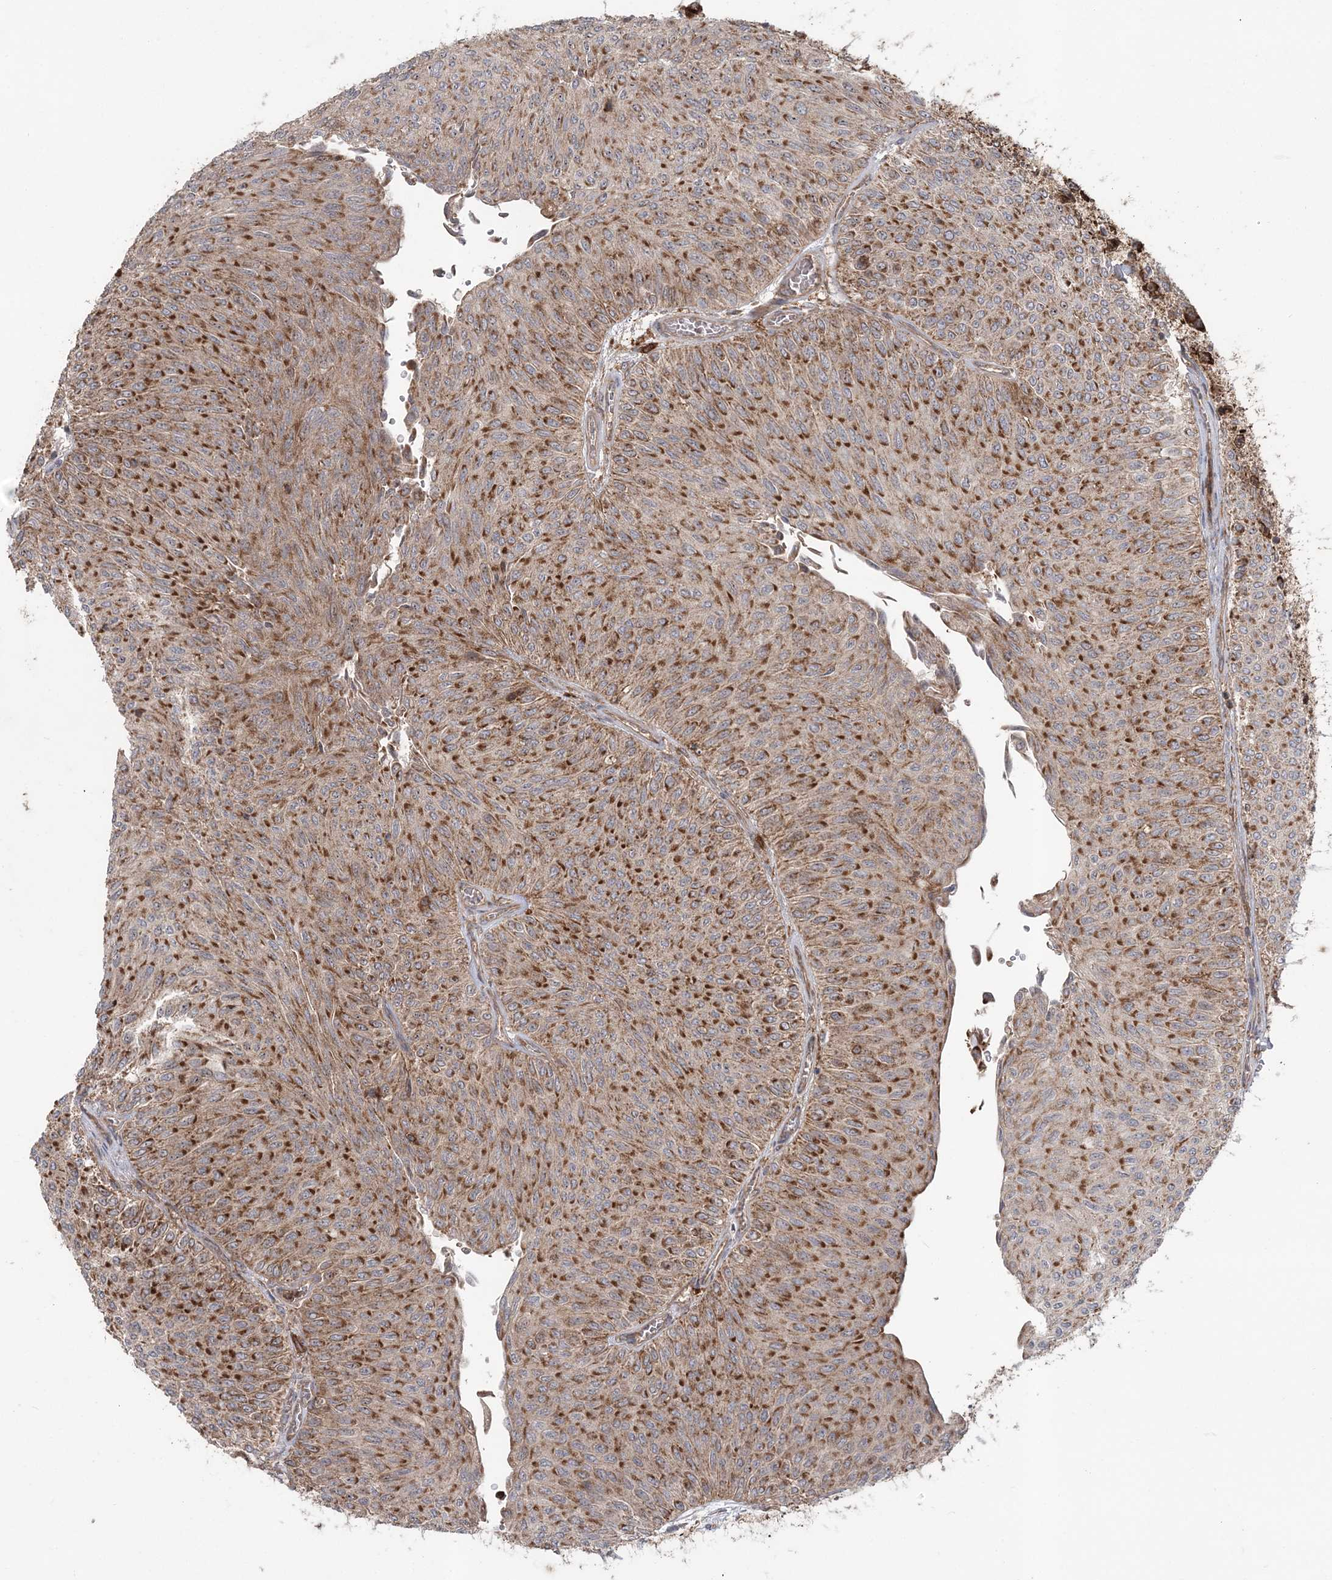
{"staining": {"intensity": "strong", "quantity": ">75%", "location": "cytoplasmic/membranous"}, "tissue": "urothelial cancer", "cell_type": "Tumor cells", "image_type": "cancer", "snomed": [{"axis": "morphology", "description": "Urothelial carcinoma, Low grade"}, {"axis": "topography", "description": "Urinary bladder"}], "caption": "Immunohistochemical staining of human urothelial carcinoma (low-grade) displays high levels of strong cytoplasmic/membranous positivity in about >75% of tumor cells. The staining was performed using DAB, with brown indicating positive protein expression. Nuclei are stained blue with hematoxylin.", "gene": "LRPPRC", "patient": {"sex": "male", "age": 78}}